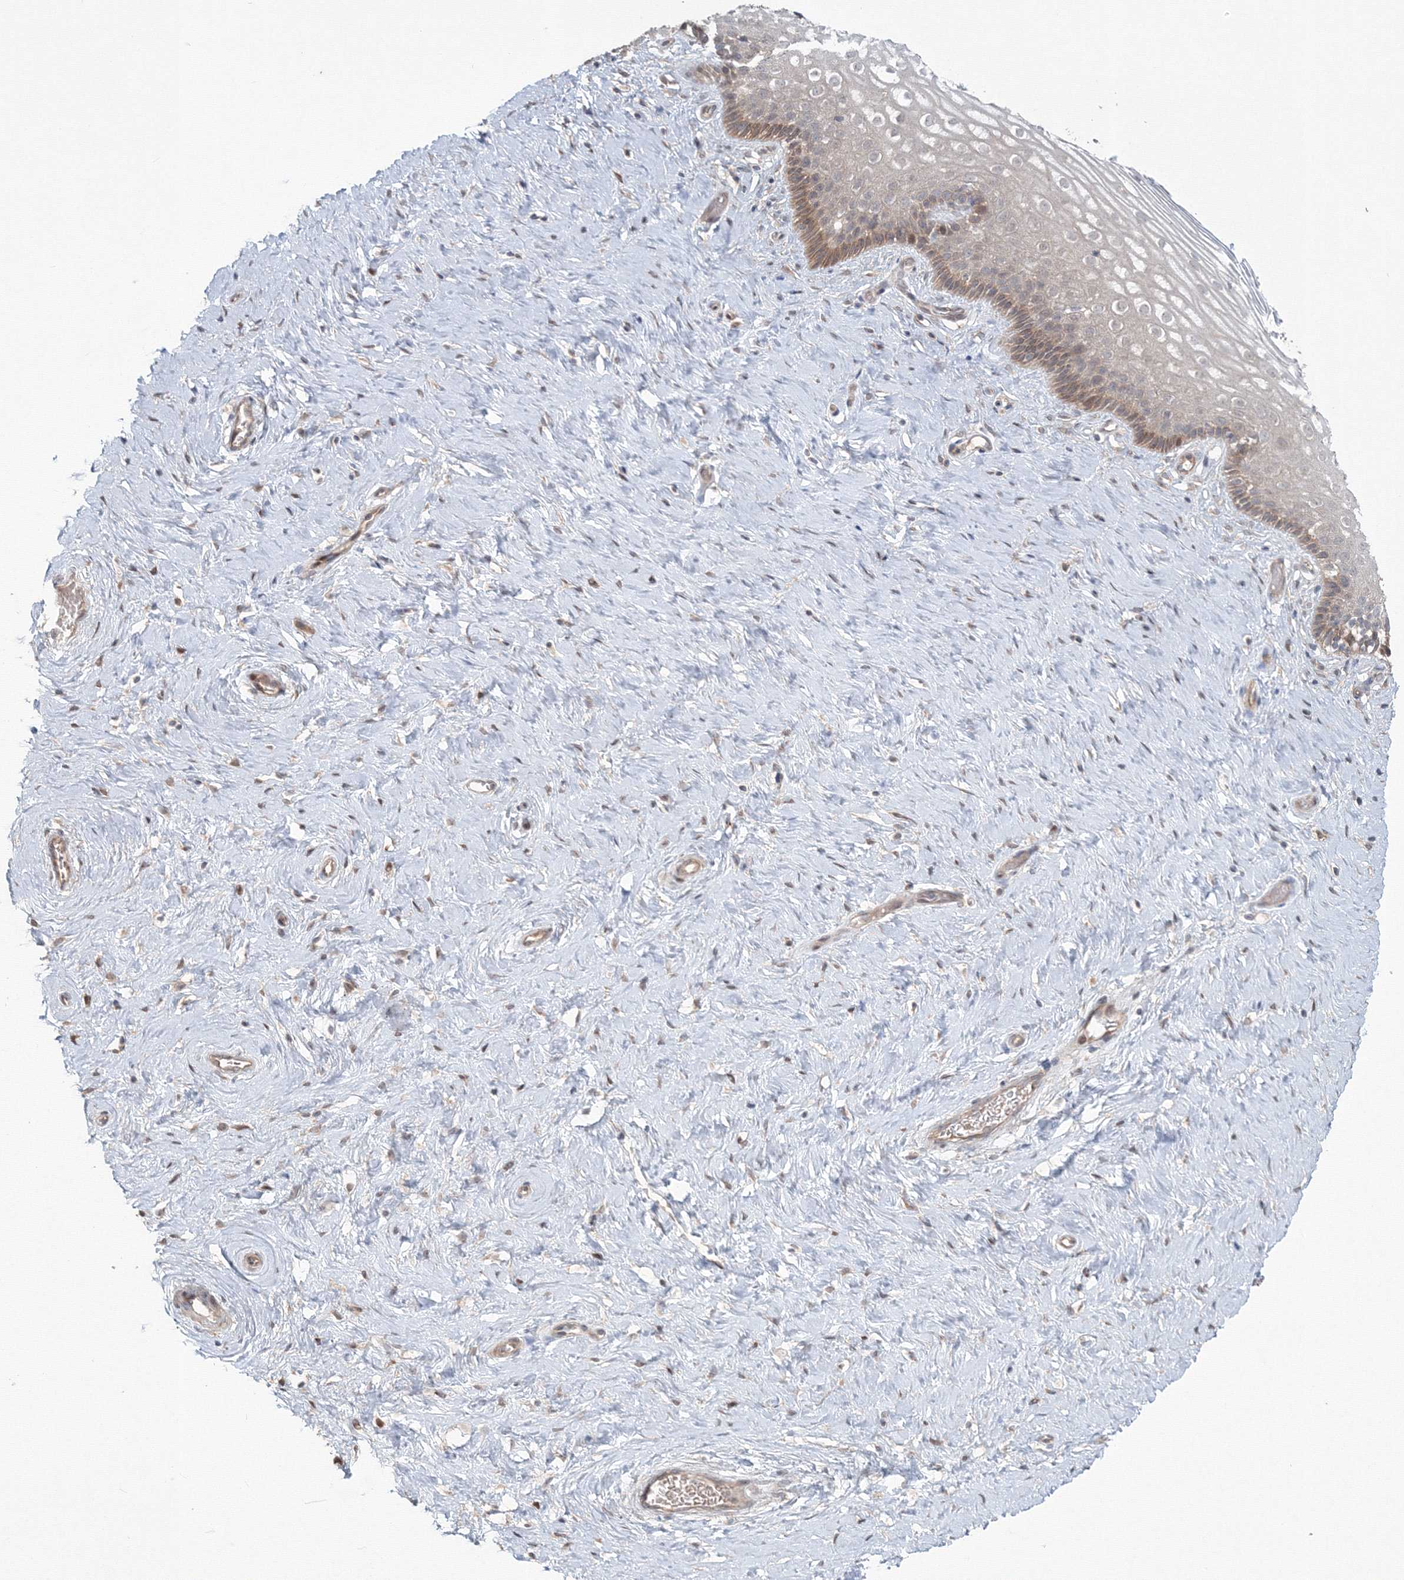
{"staining": {"intensity": "moderate", "quantity": ">75%", "location": "cytoplasmic/membranous,nuclear"}, "tissue": "cervix", "cell_type": "Glandular cells", "image_type": "normal", "snomed": [{"axis": "morphology", "description": "Normal tissue, NOS"}, {"axis": "topography", "description": "Cervix"}], "caption": "Protein expression analysis of normal cervix displays moderate cytoplasmic/membranous,nuclear expression in approximately >75% of glandular cells.", "gene": "MKRN2", "patient": {"sex": "female", "age": 33}}